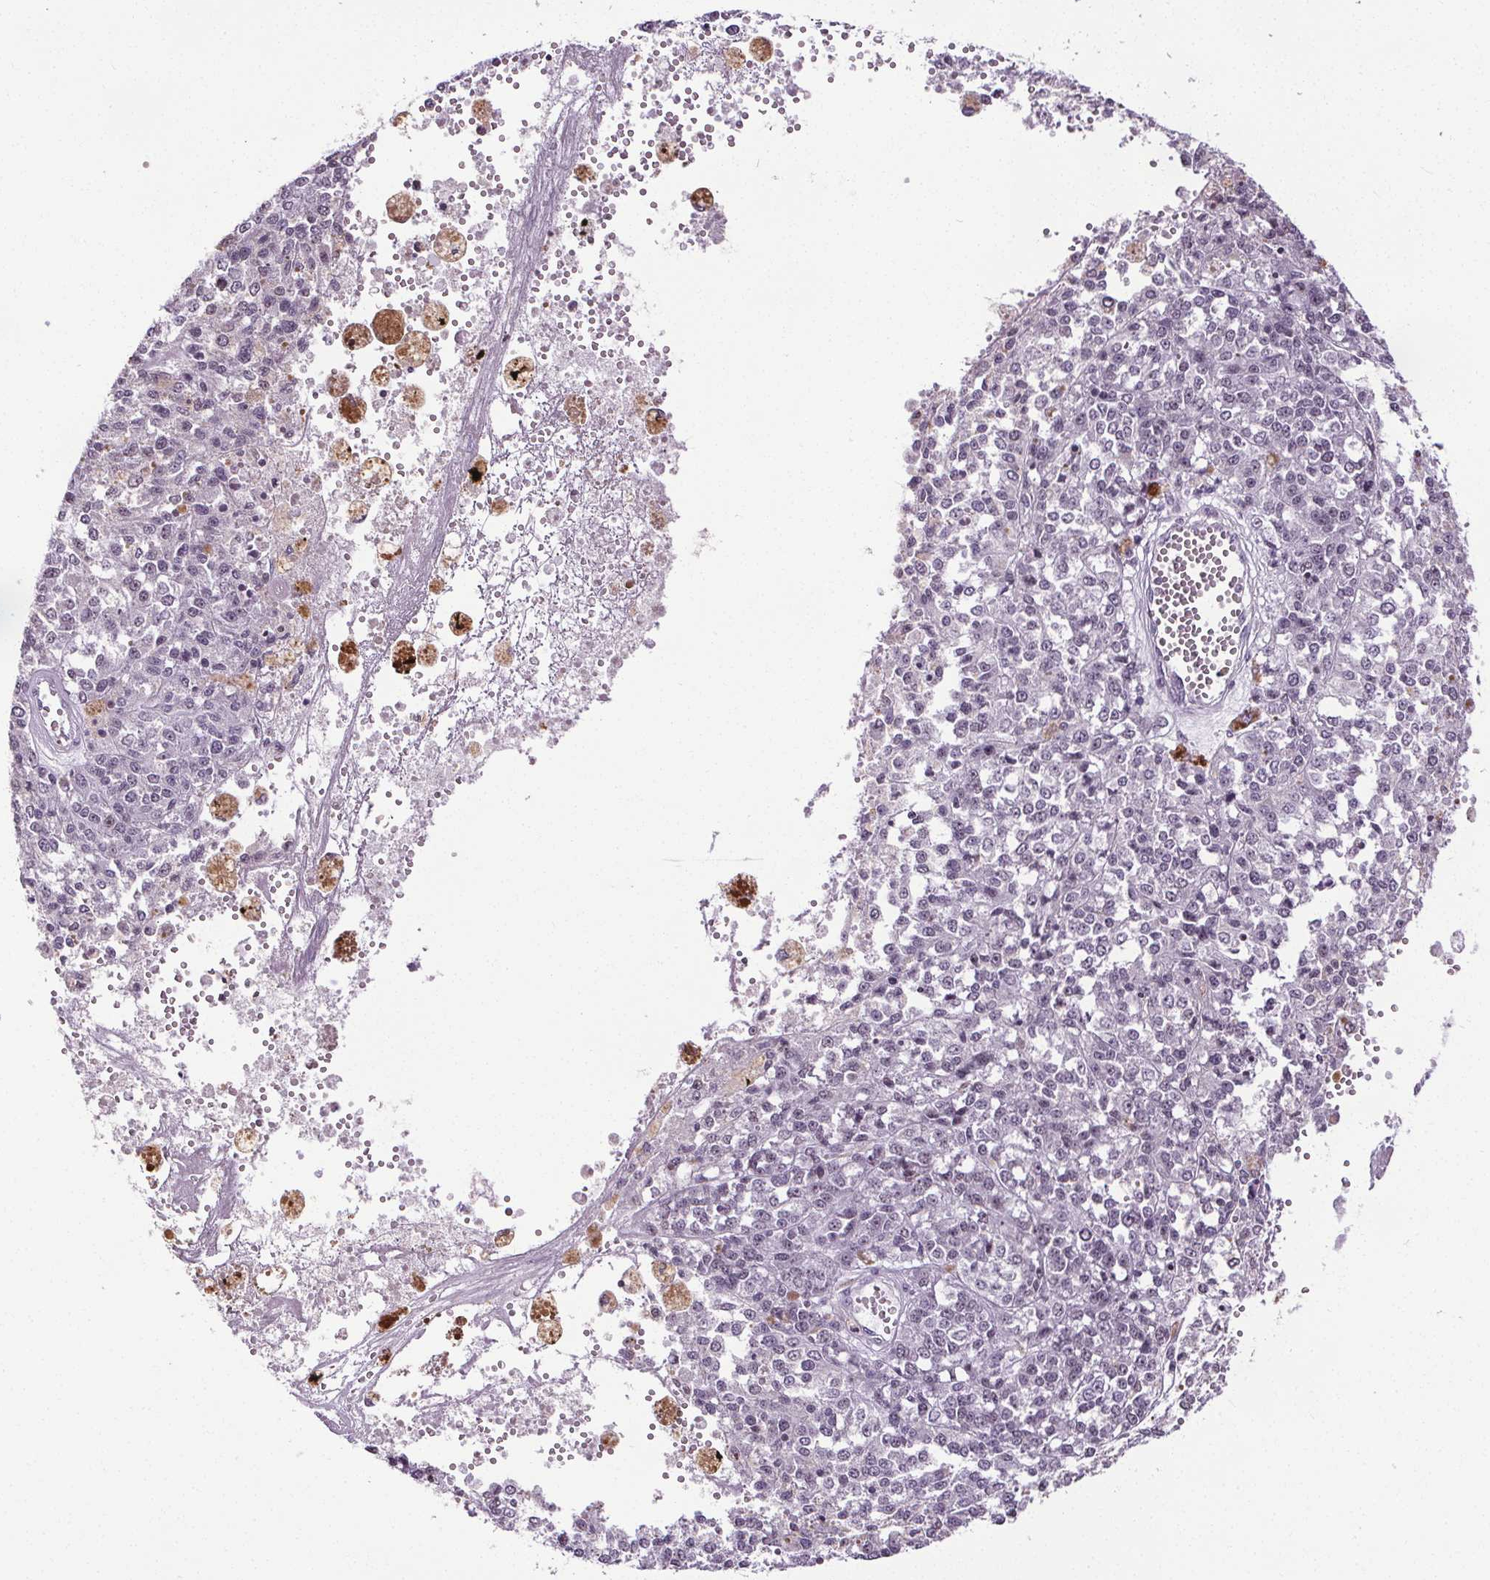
{"staining": {"intensity": "negative", "quantity": "none", "location": "none"}, "tissue": "melanoma", "cell_type": "Tumor cells", "image_type": "cancer", "snomed": [{"axis": "morphology", "description": "Malignant melanoma, Metastatic site"}, {"axis": "topography", "description": "Lymph node"}], "caption": "Human malignant melanoma (metastatic site) stained for a protein using immunohistochemistry exhibits no staining in tumor cells.", "gene": "TMEM240", "patient": {"sex": "female", "age": 64}}